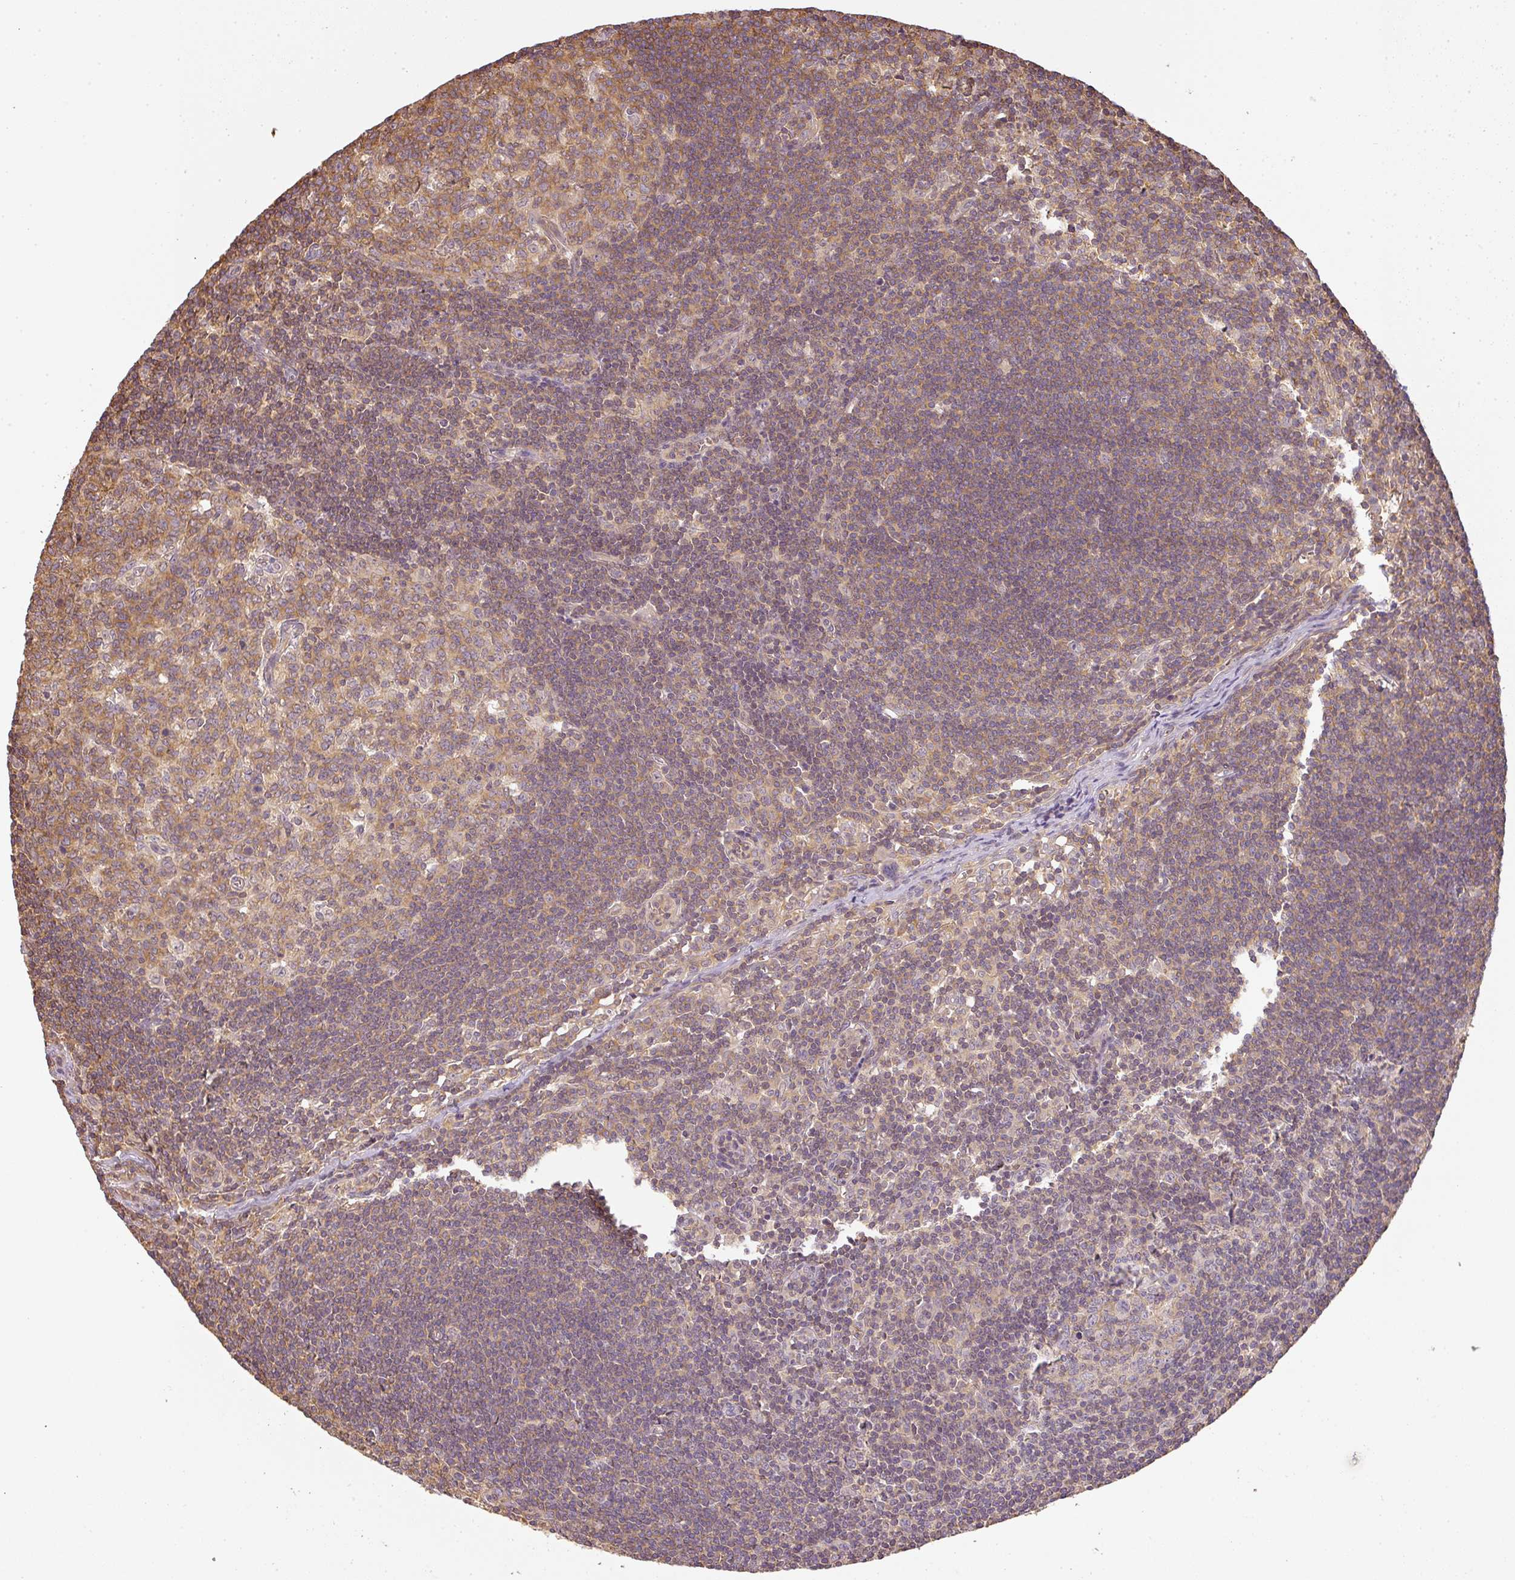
{"staining": {"intensity": "moderate", "quantity": "<25%", "location": "cytoplasmic/membranous"}, "tissue": "lymph node", "cell_type": "Germinal center cells", "image_type": "normal", "snomed": [{"axis": "morphology", "description": "Normal tissue, NOS"}, {"axis": "topography", "description": "Lymph node"}], "caption": "A photomicrograph showing moderate cytoplasmic/membranous staining in about <25% of germinal center cells in unremarkable lymph node, as visualized by brown immunohistochemical staining.", "gene": "TCL1B", "patient": {"sex": "female", "age": 29}}